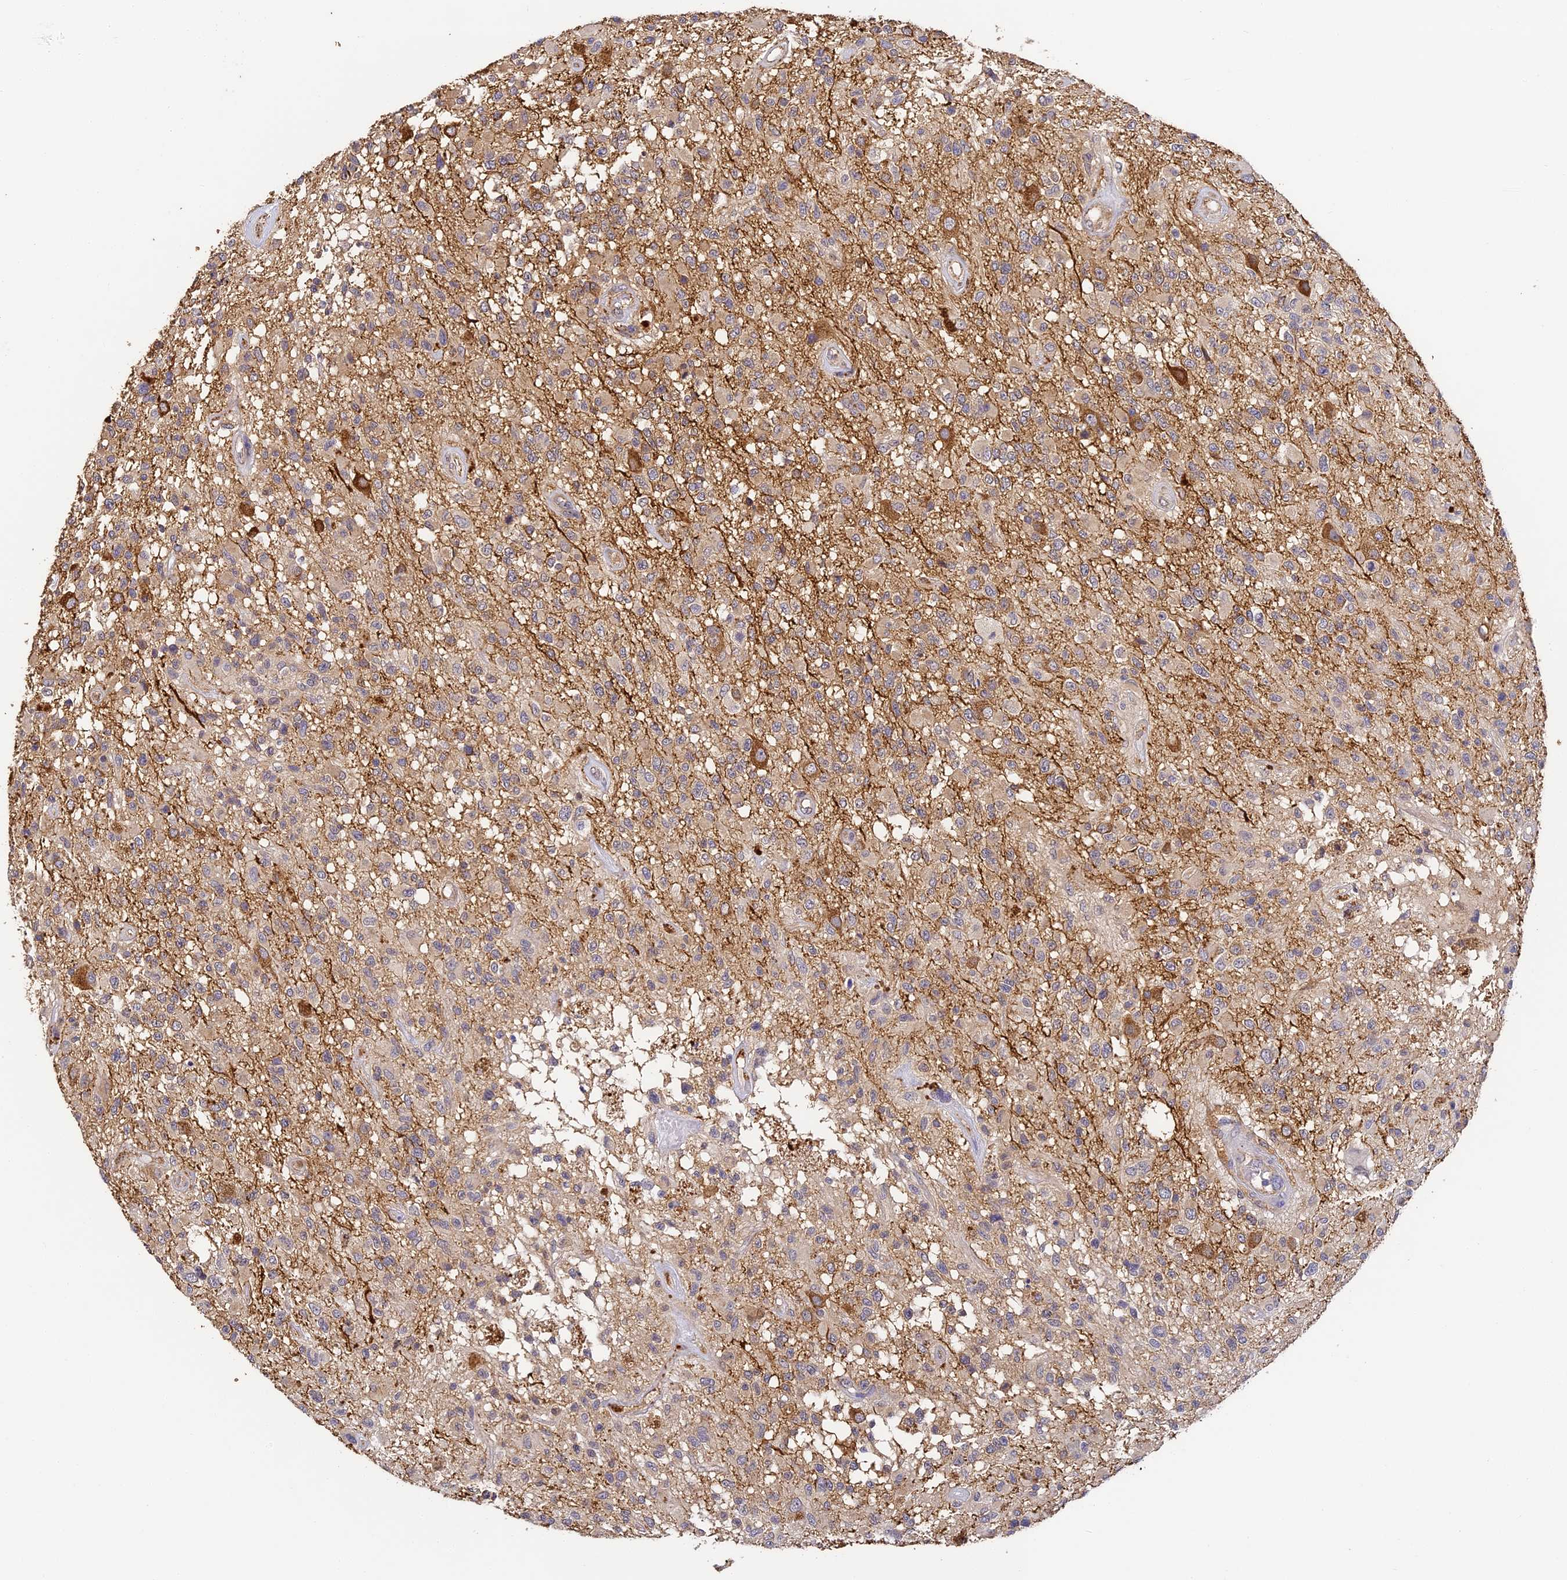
{"staining": {"intensity": "moderate", "quantity": "<25%", "location": "cytoplasmic/membranous"}, "tissue": "glioma", "cell_type": "Tumor cells", "image_type": "cancer", "snomed": [{"axis": "morphology", "description": "Glioma, malignant, High grade"}, {"axis": "morphology", "description": "Glioblastoma, NOS"}, {"axis": "topography", "description": "Brain"}], "caption": "Protein expression analysis of glioma shows moderate cytoplasmic/membranous staining in approximately <25% of tumor cells. (Stains: DAB in brown, nuclei in blue, Microscopy: brightfield microscopy at high magnification).", "gene": "YAE1", "patient": {"sex": "male", "age": 60}}